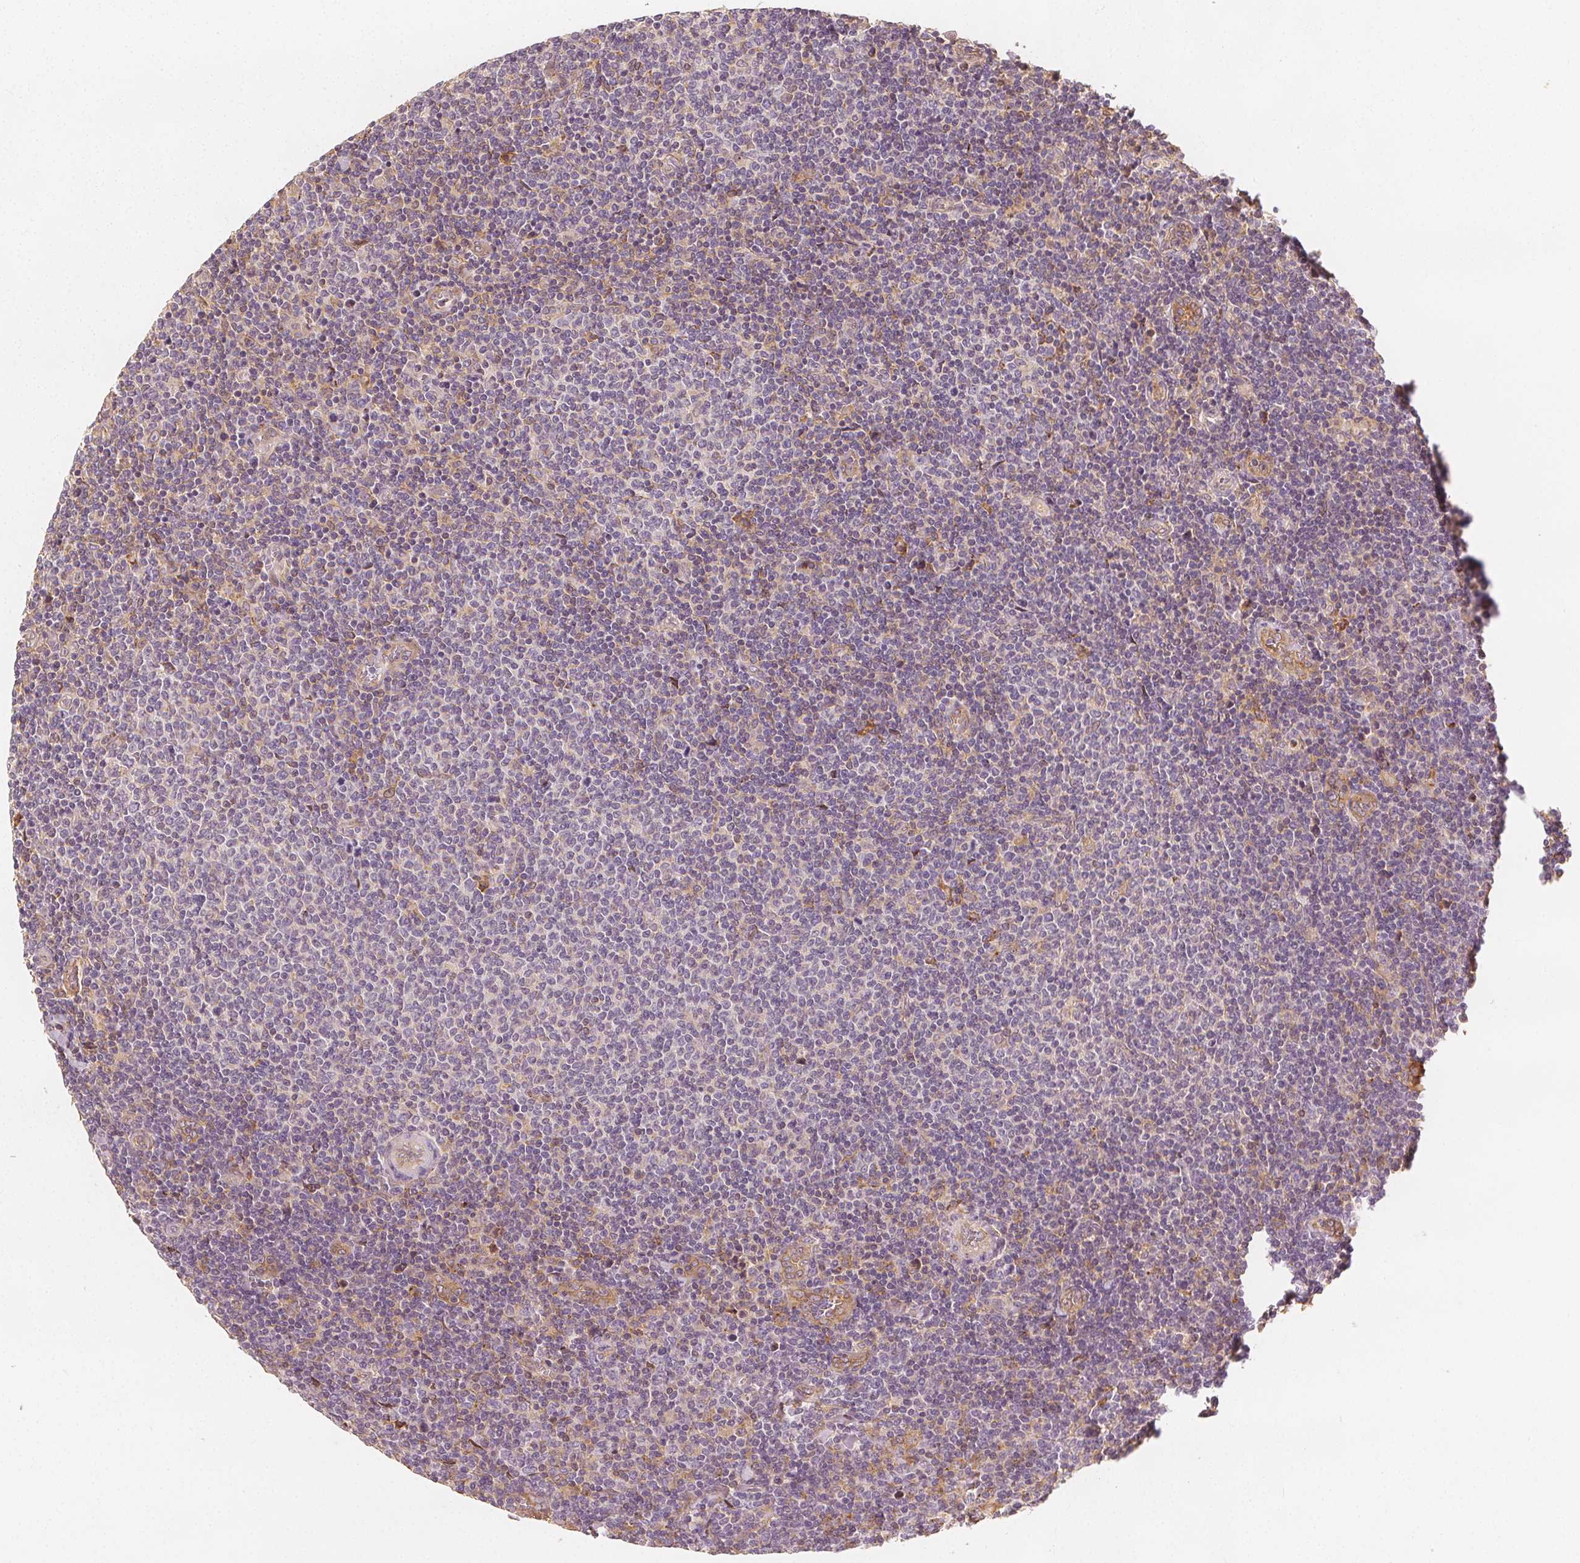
{"staining": {"intensity": "negative", "quantity": "none", "location": "none"}, "tissue": "lymphoma", "cell_type": "Tumor cells", "image_type": "cancer", "snomed": [{"axis": "morphology", "description": "Malignant lymphoma, non-Hodgkin's type, Low grade"}, {"axis": "topography", "description": "Lymph node"}], "caption": "Lymphoma stained for a protein using IHC reveals no expression tumor cells.", "gene": "ARHGAP26", "patient": {"sex": "male", "age": 52}}